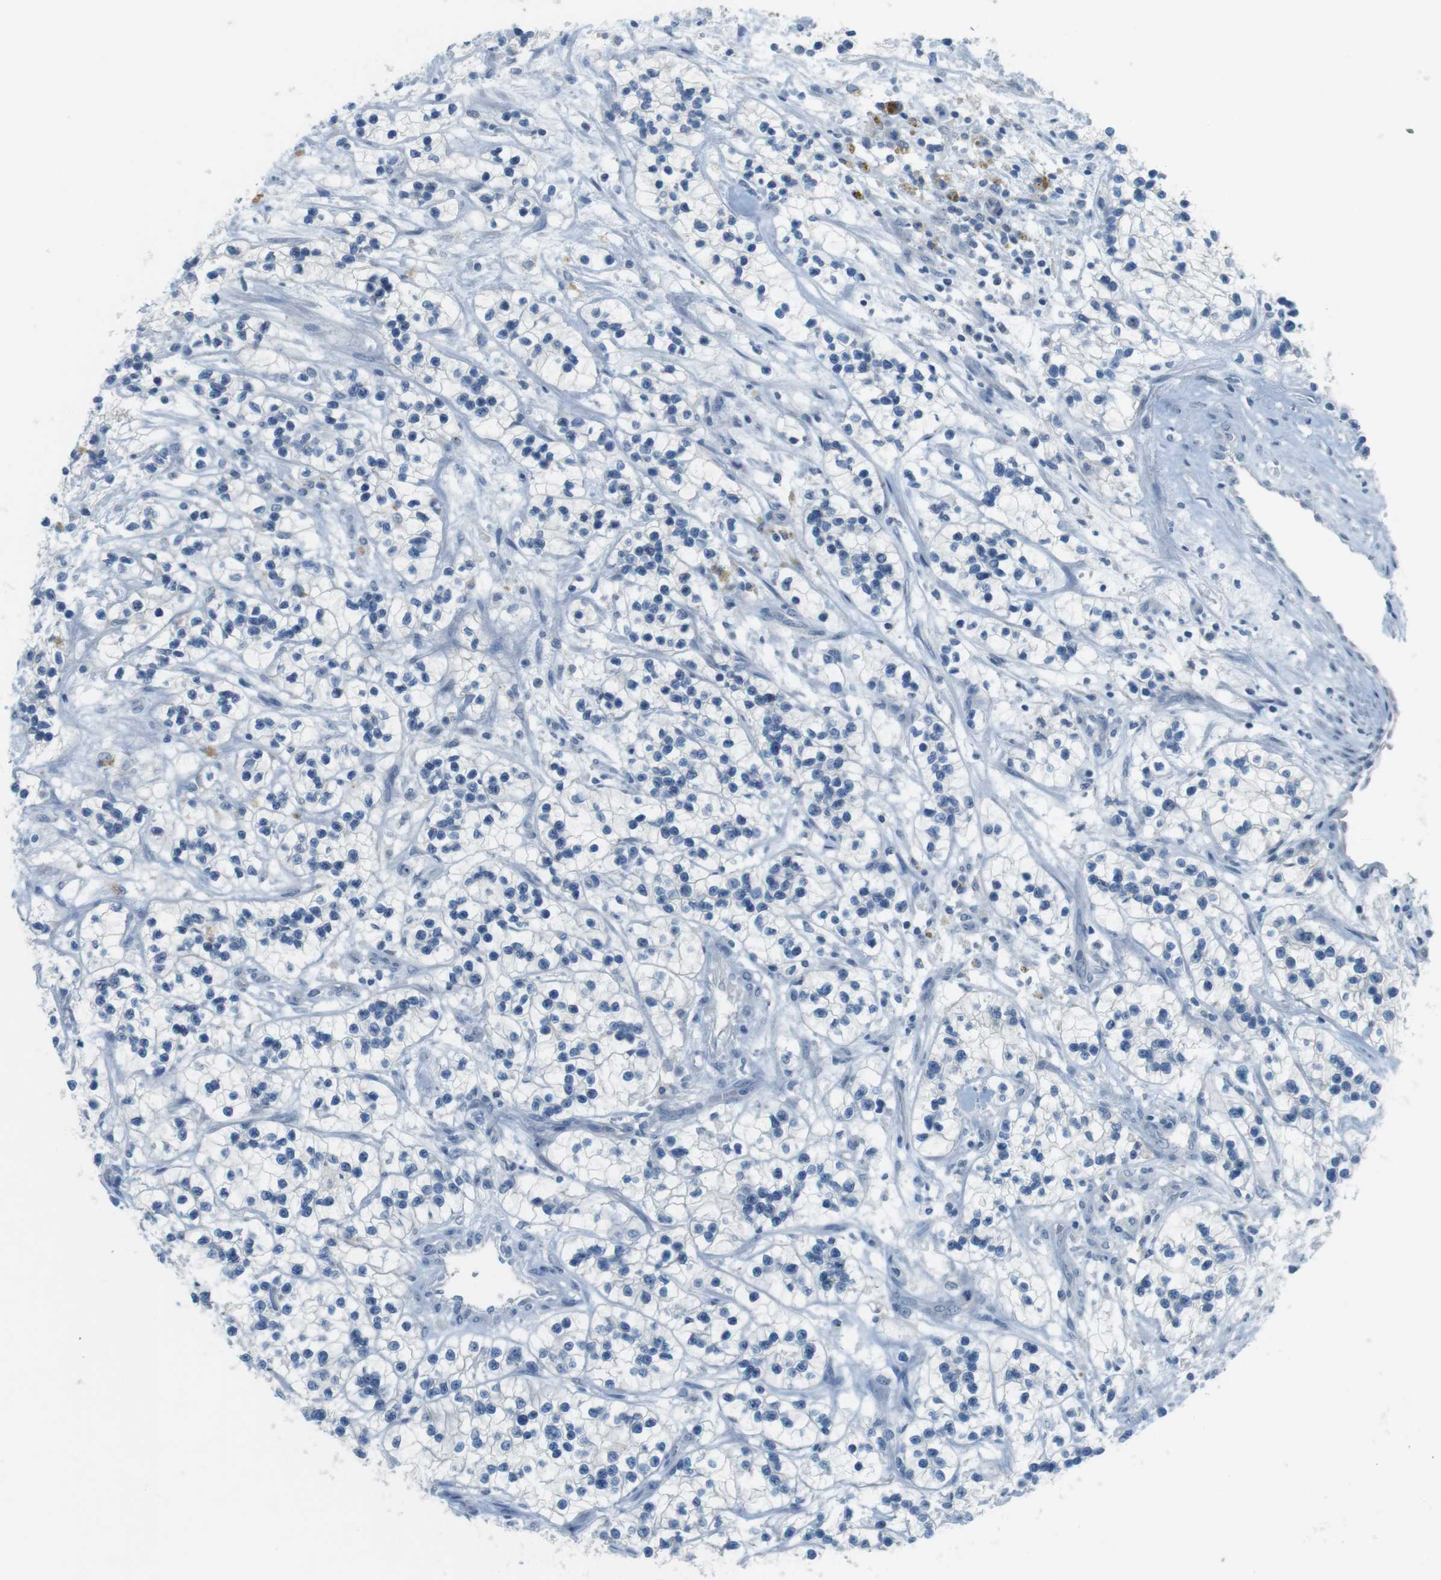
{"staining": {"intensity": "negative", "quantity": "none", "location": "none"}, "tissue": "renal cancer", "cell_type": "Tumor cells", "image_type": "cancer", "snomed": [{"axis": "morphology", "description": "Adenocarcinoma, NOS"}, {"axis": "topography", "description": "Kidney"}], "caption": "A photomicrograph of renal cancer (adenocarcinoma) stained for a protein shows no brown staining in tumor cells.", "gene": "MUC5B", "patient": {"sex": "female", "age": 57}}